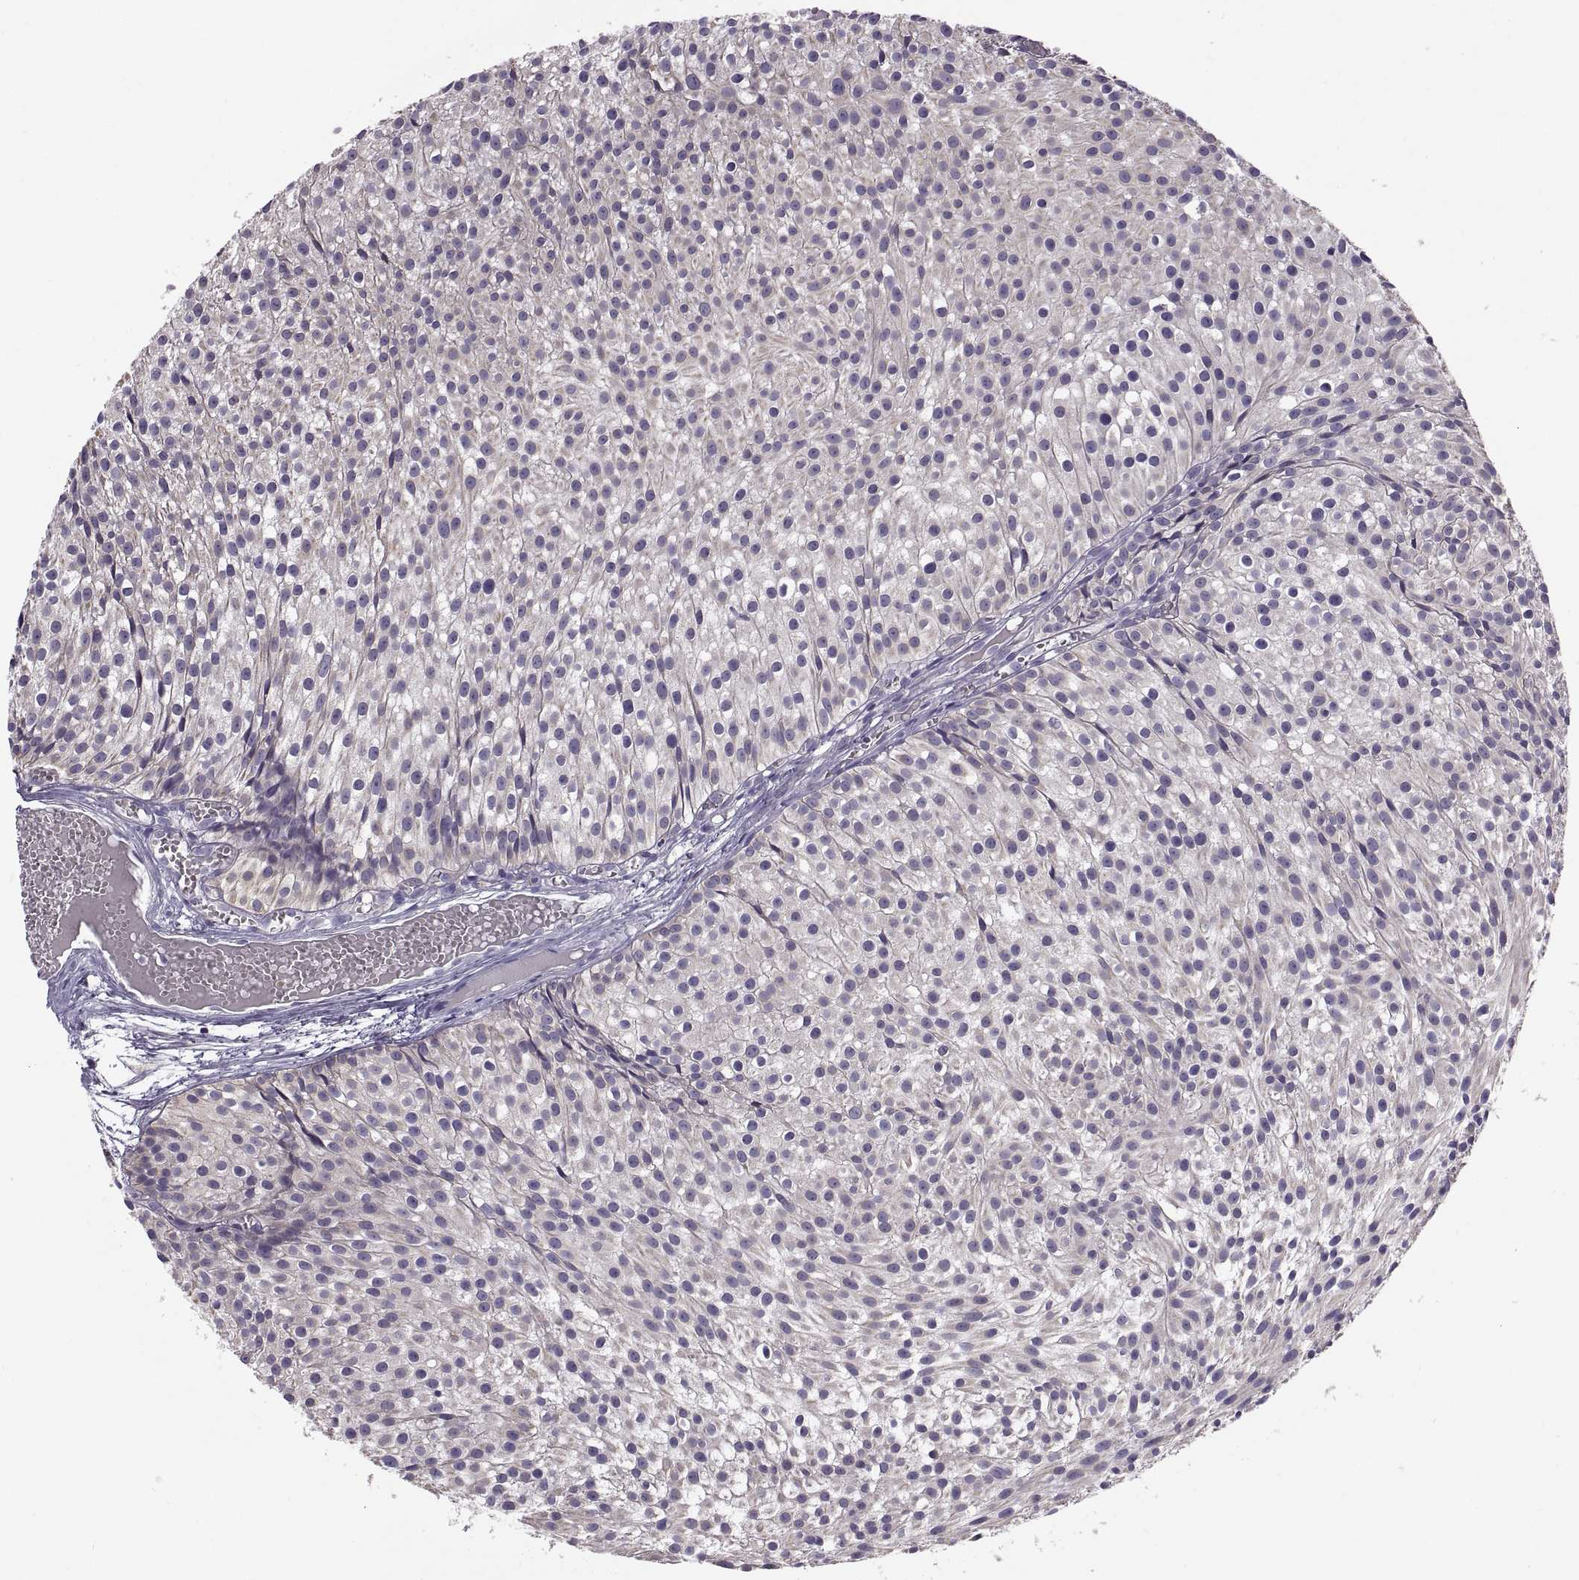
{"staining": {"intensity": "negative", "quantity": "none", "location": "none"}, "tissue": "urothelial cancer", "cell_type": "Tumor cells", "image_type": "cancer", "snomed": [{"axis": "morphology", "description": "Urothelial carcinoma, Low grade"}, {"axis": "topography", "description": "Urinary bladder"}], "caption": "A micrograph of human urothelial cancer is negative for staining in tumor cells.", "gene": "ACSBG2", "patient": {"sex": "male", "age": 63}}